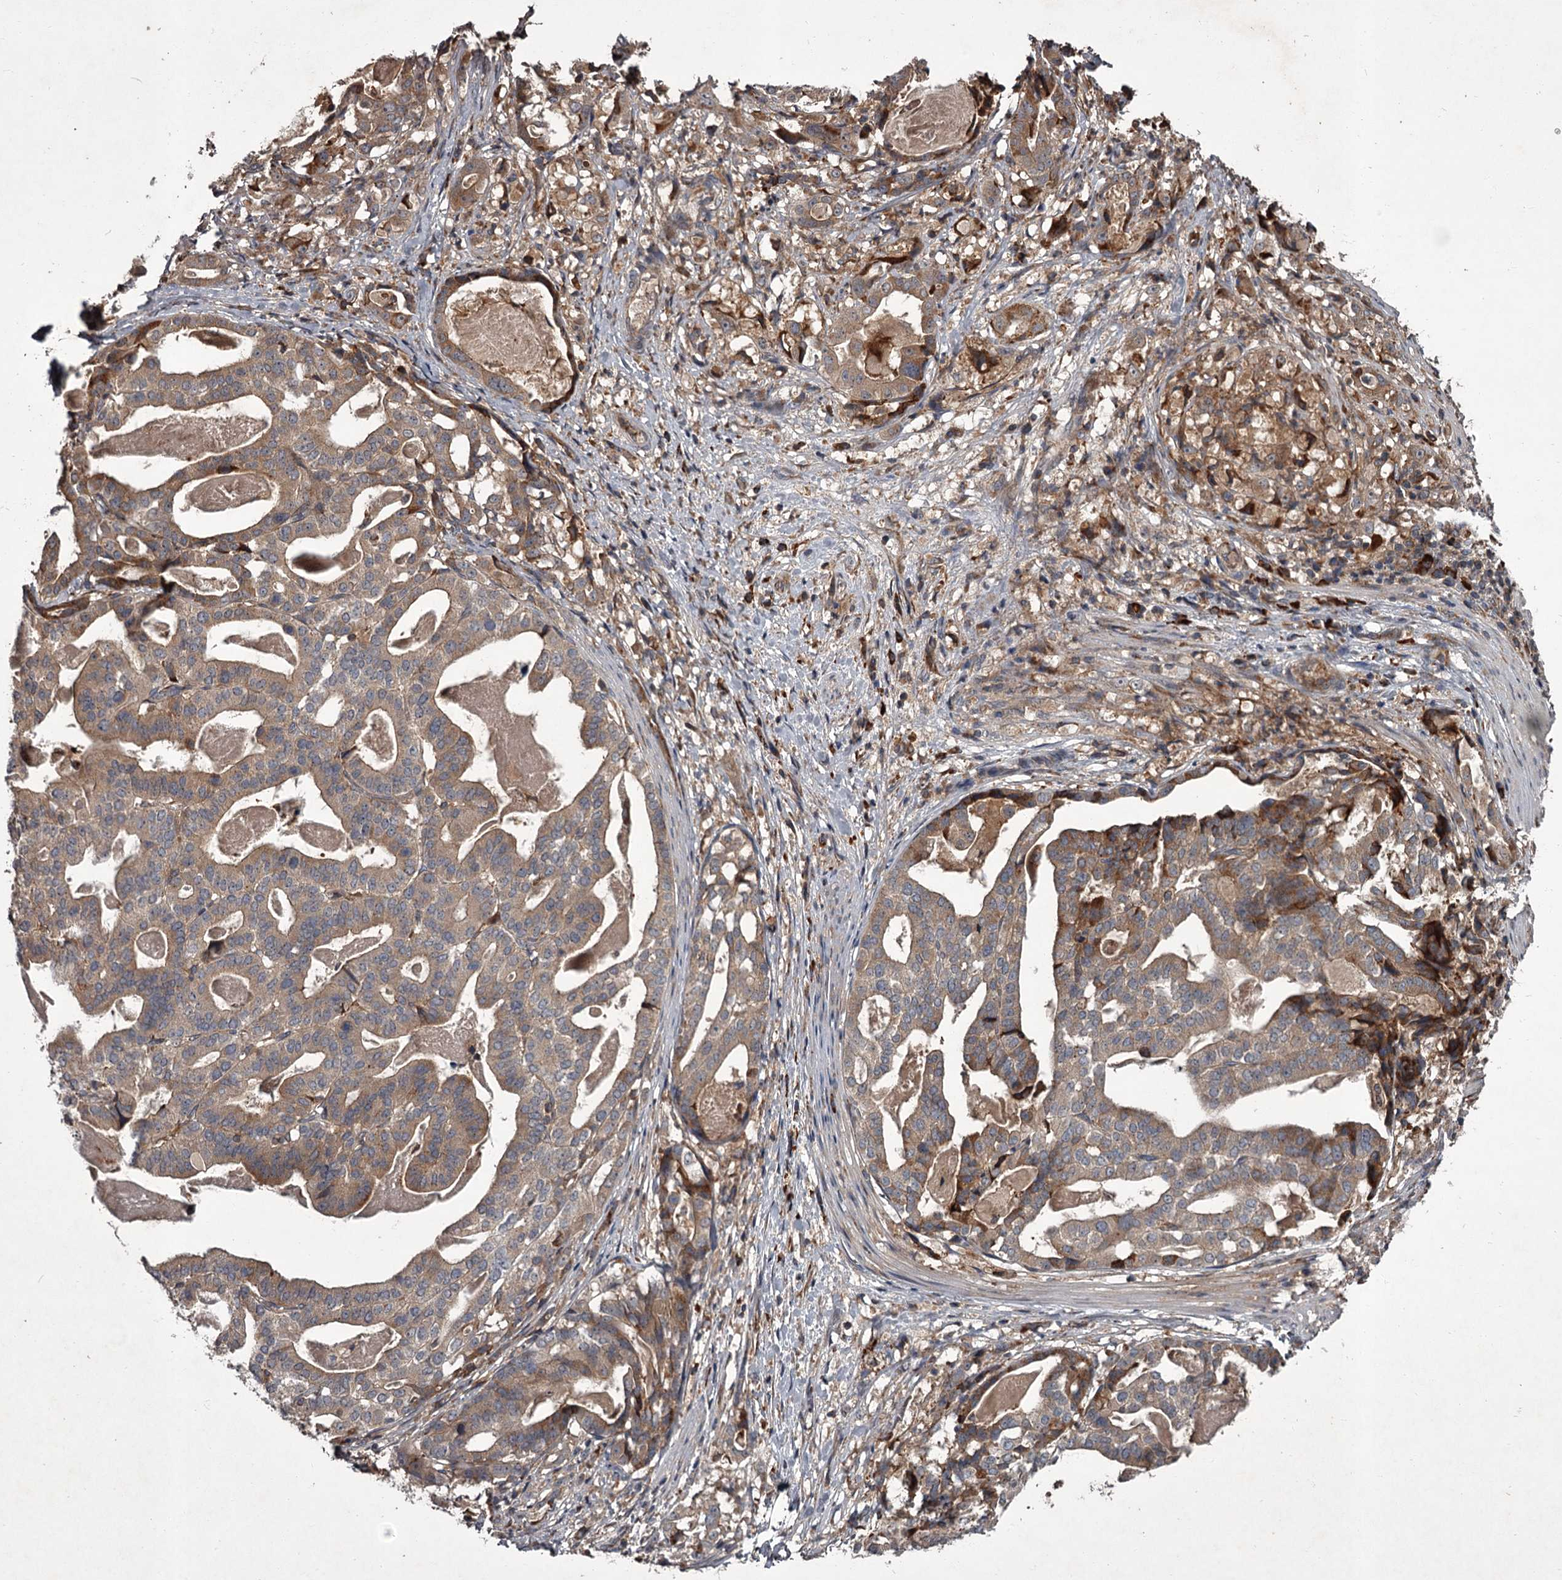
{"staining": {"intensity": "moderate", "quantity": ">75%", "location": "cytoplasmic/membranous"}, "tissue": "stomach cancer", "cell_type": "Tumor cells", "image_type": "cancer", "snomed": [{"axis": "morphology", "description": "Adenocarcinoma, NOS"}, {"axis": "topography", "description": "Stomach"}], "caption": "Immunohistochemistry image of neoplastic tissue: human stomach cancer stained using immunohistochemistry shows medium levels of moderate protein expression localized specifically in the cytoplasmic/membranous of tumor cells, appearing as a cytoplasmic/membranous brown color.", "gene": "UNC93B1", "patient": {"sex": "male", "age": 48}}